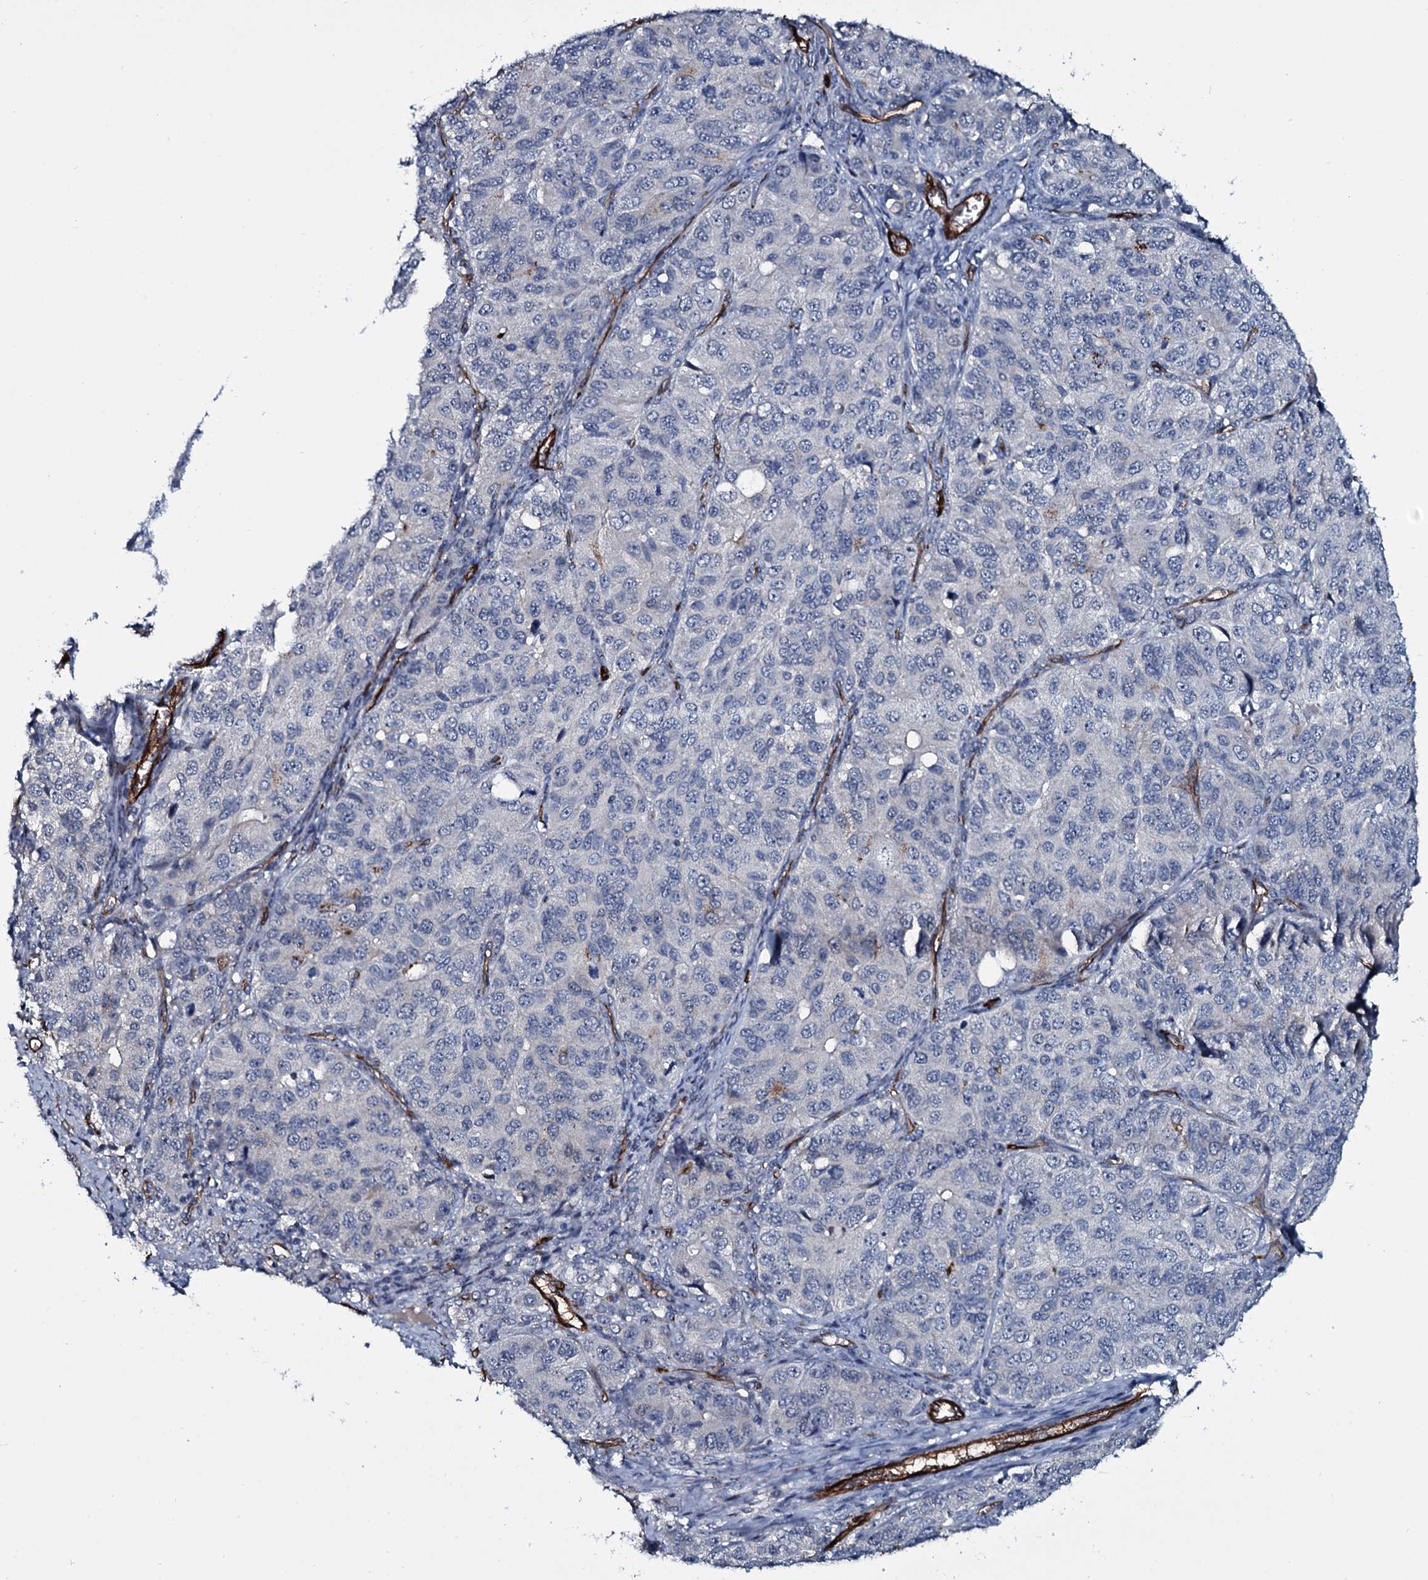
{"staining": {"intensity": "negative", "quantity": "none", "location": "none"}, "tissue": "ovarian cancer", "cell_type": "Tumor cells", "image_type": "cancer", "snomed": [{"axis": "morphology", "description": "Carcinoma, endometroid"}, {"axis": "topography", "description": "Ovary"}], "caption": "Immunohistochemistry (IHC) of endometroid carcinoma (ovarian) reveals no staining in tumor cells.", "gene": "CLEC14A", "patient": {"sex": "female", "age": 51}}